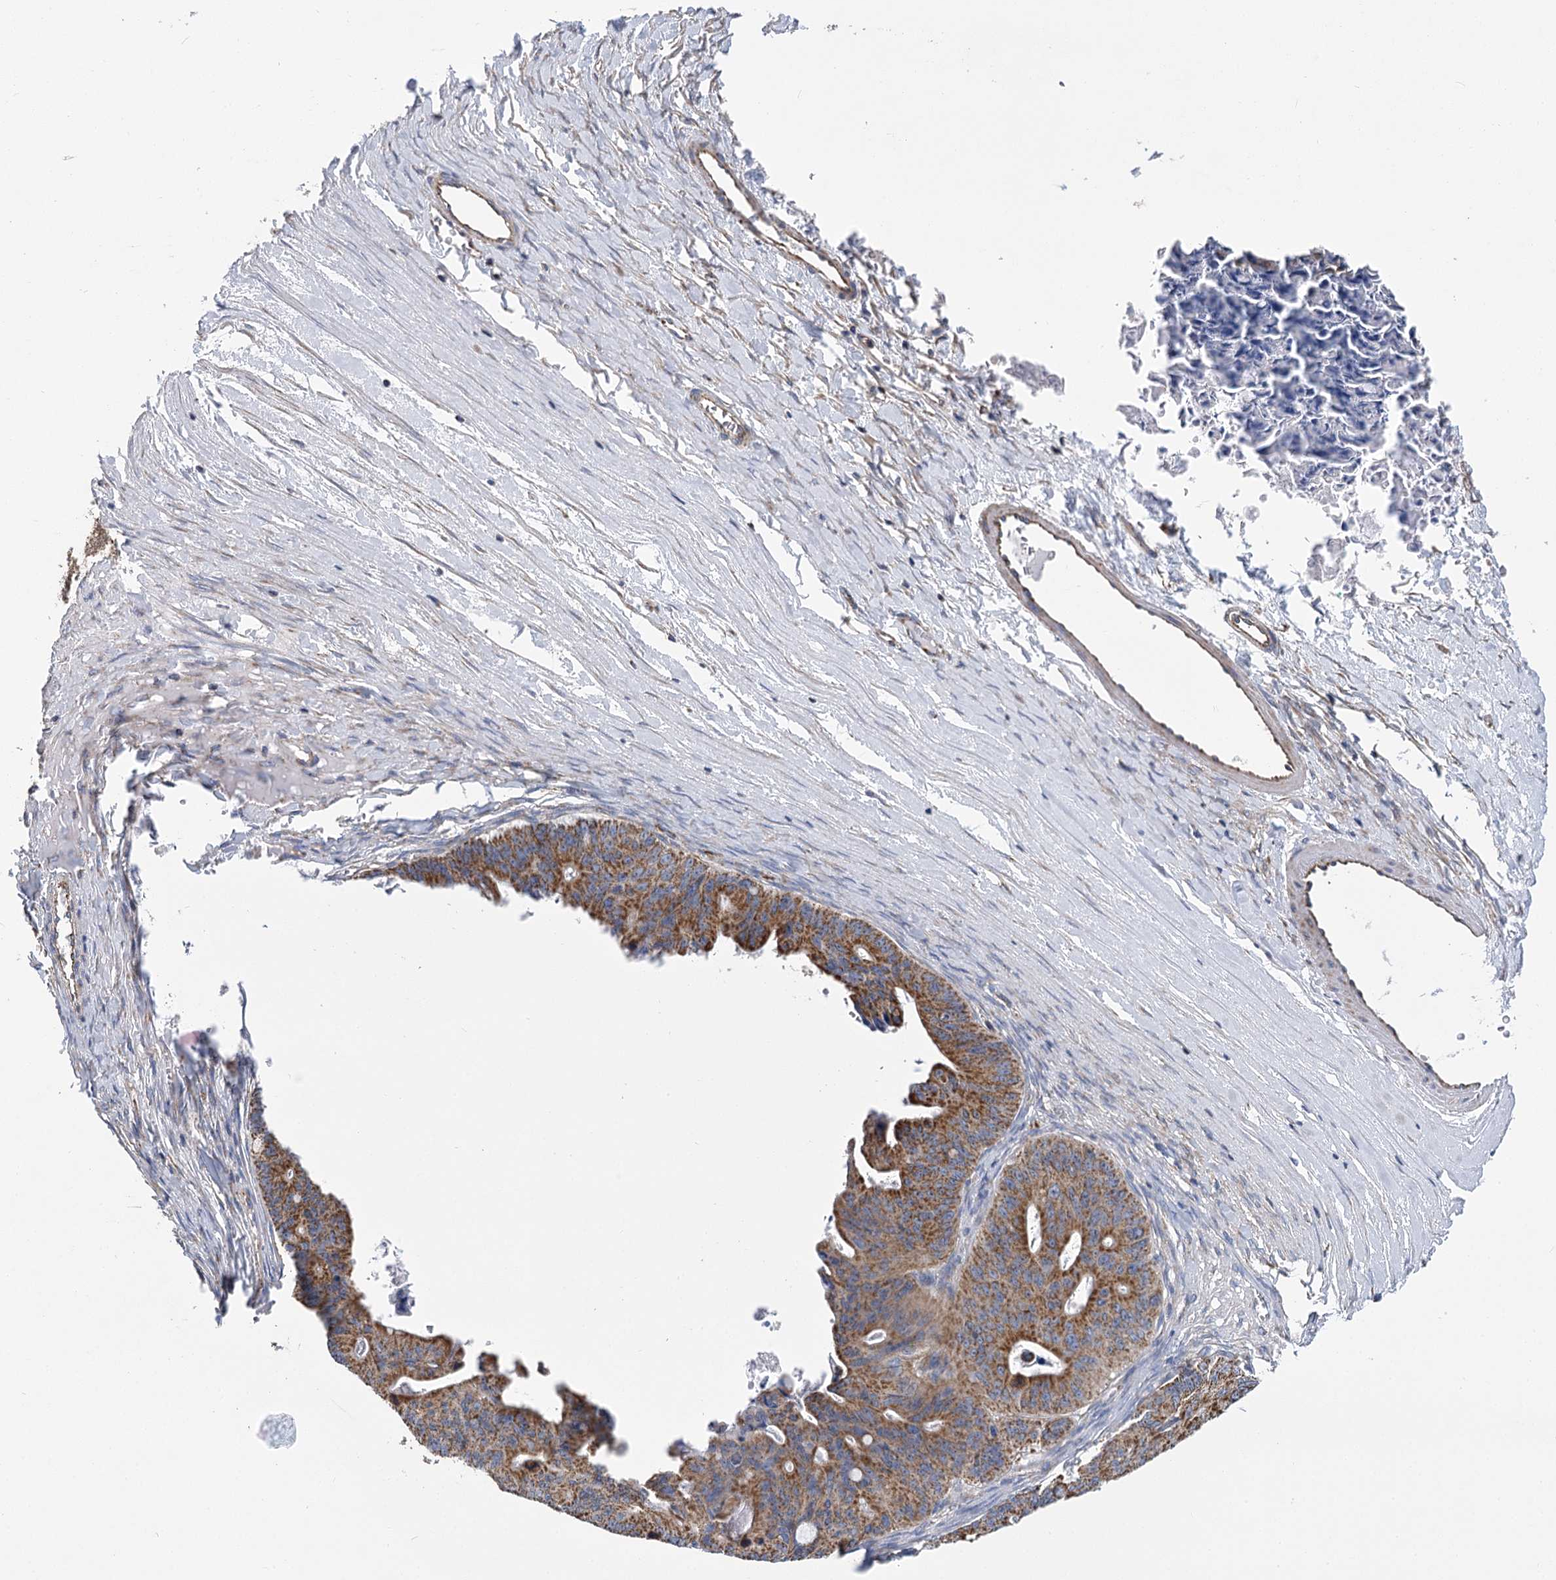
{"staining": {"intensity": "moderate", "quantity": ">75%", "location": "cytoplasmic/membranous"}, "tissue": "ovarian cancer", "cell_type": "Tumor cells", "image_type": "cancer", "snomed": [{"axis": "morphology", "description": "Cystadenocarcinoma, mucinous, NOS"}, {"axis": "topography", "description": "Ovary"}], "caption": "Mucinous cystadenocarcinoma (ovarian) stained with a protein marker reveals moderate staining in tumor cells.", "gene": "CCDC73", "patient": {"sex": "female", "age": 37}}